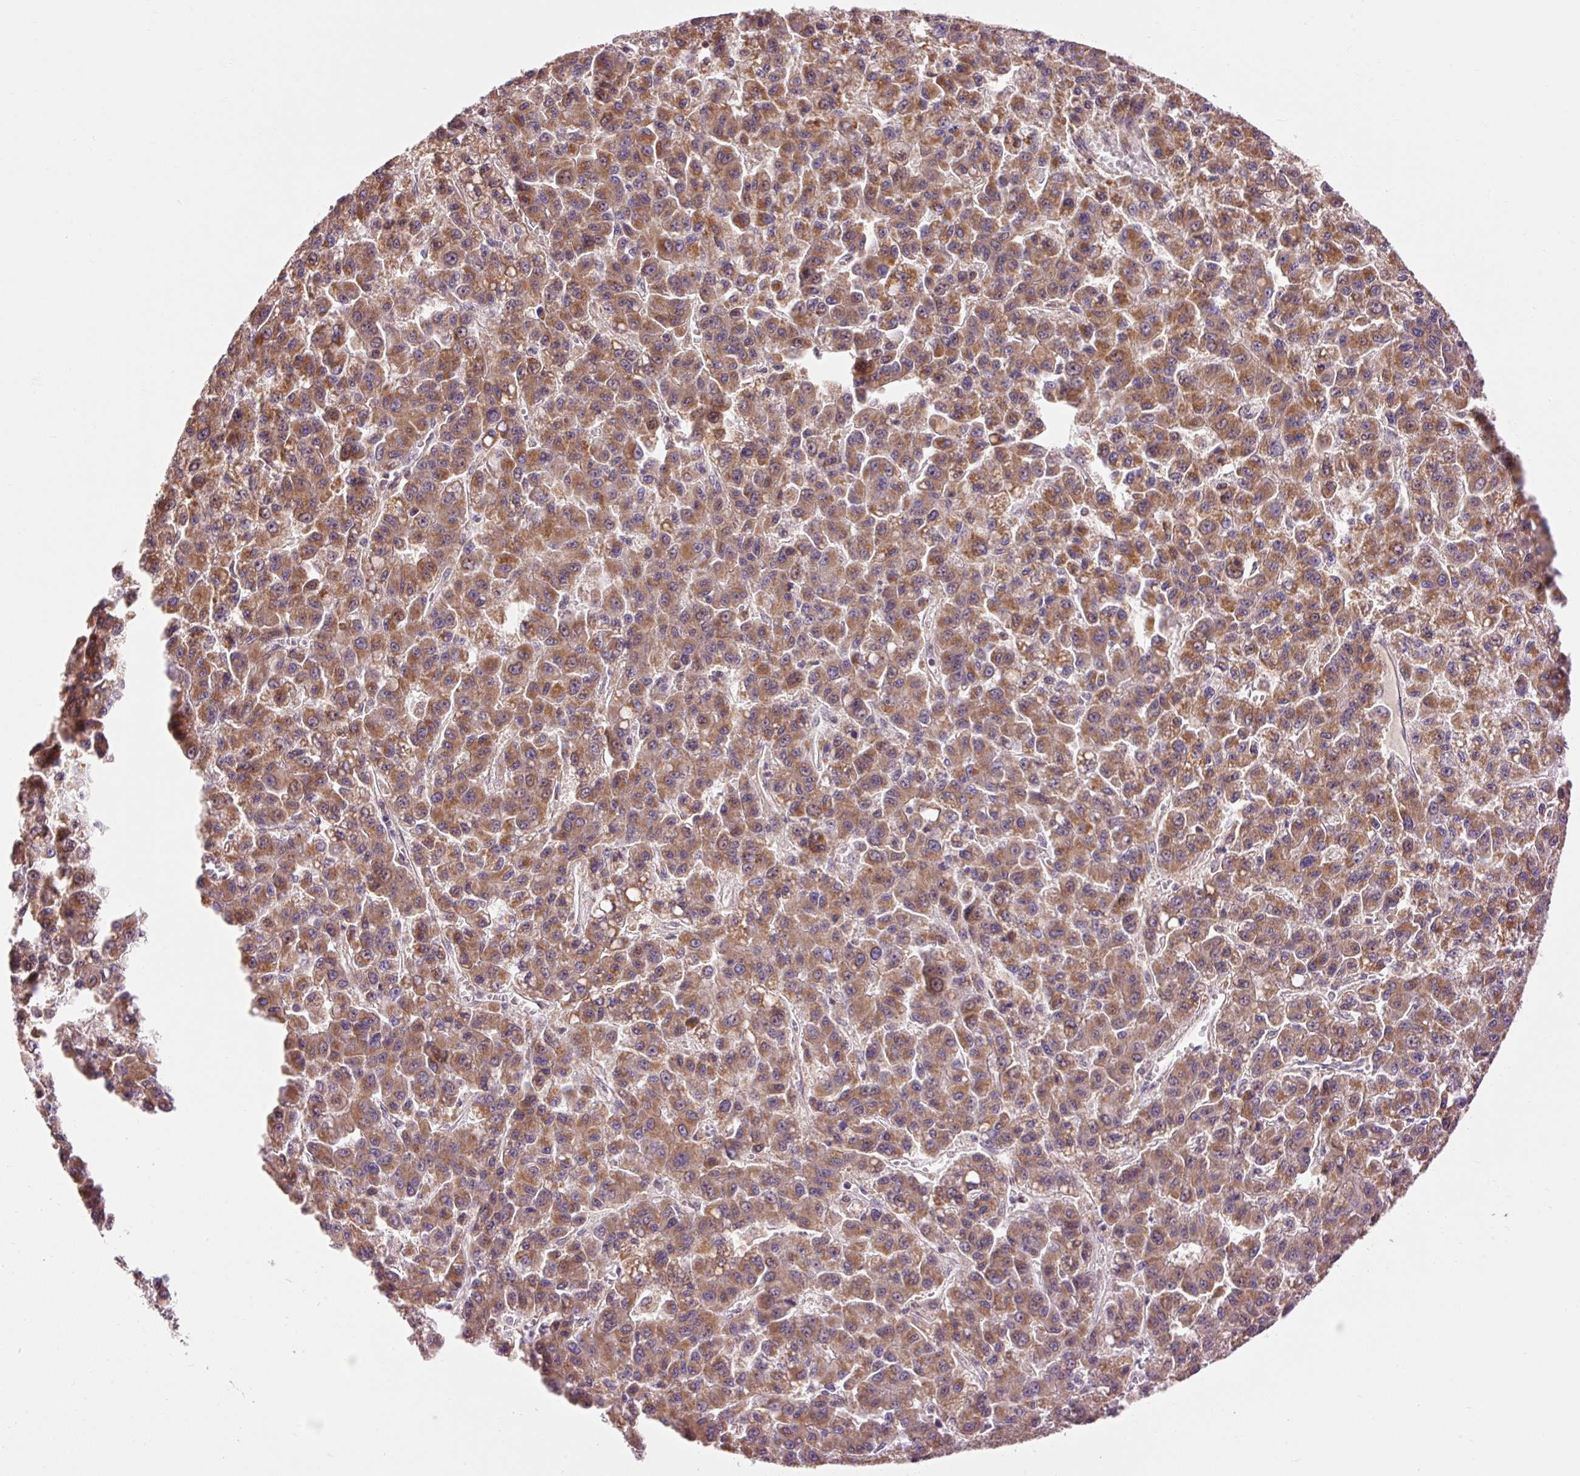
{"staining": {"intensity": "moderate", "quantity": ">75%", "location": "cytoplasmic/membranous,nuclear"}, "tissue": "liver cancer", "cell_type": "Tumor cells", "image_type": "cancer", "snomed": [{"axis": "morphology", "description": "Carcinoma, Hepatocellular, NOS"}, {"axis": "topography", "description": "Liver"}], "caption": "IHC image of neoplastic tissue: liver cancer (hepatocellular carcinoma) stained using immunohistochemistry exhibits medium levels of moderate protein expression localized specifically in the cytoplasmic/membranous and nuclear of tumor cells, appearing as a cytoplasmic/membranous and nuclear brown color.", "gene": "IMMT", "patient": {"sex": "male", "age": 70}}